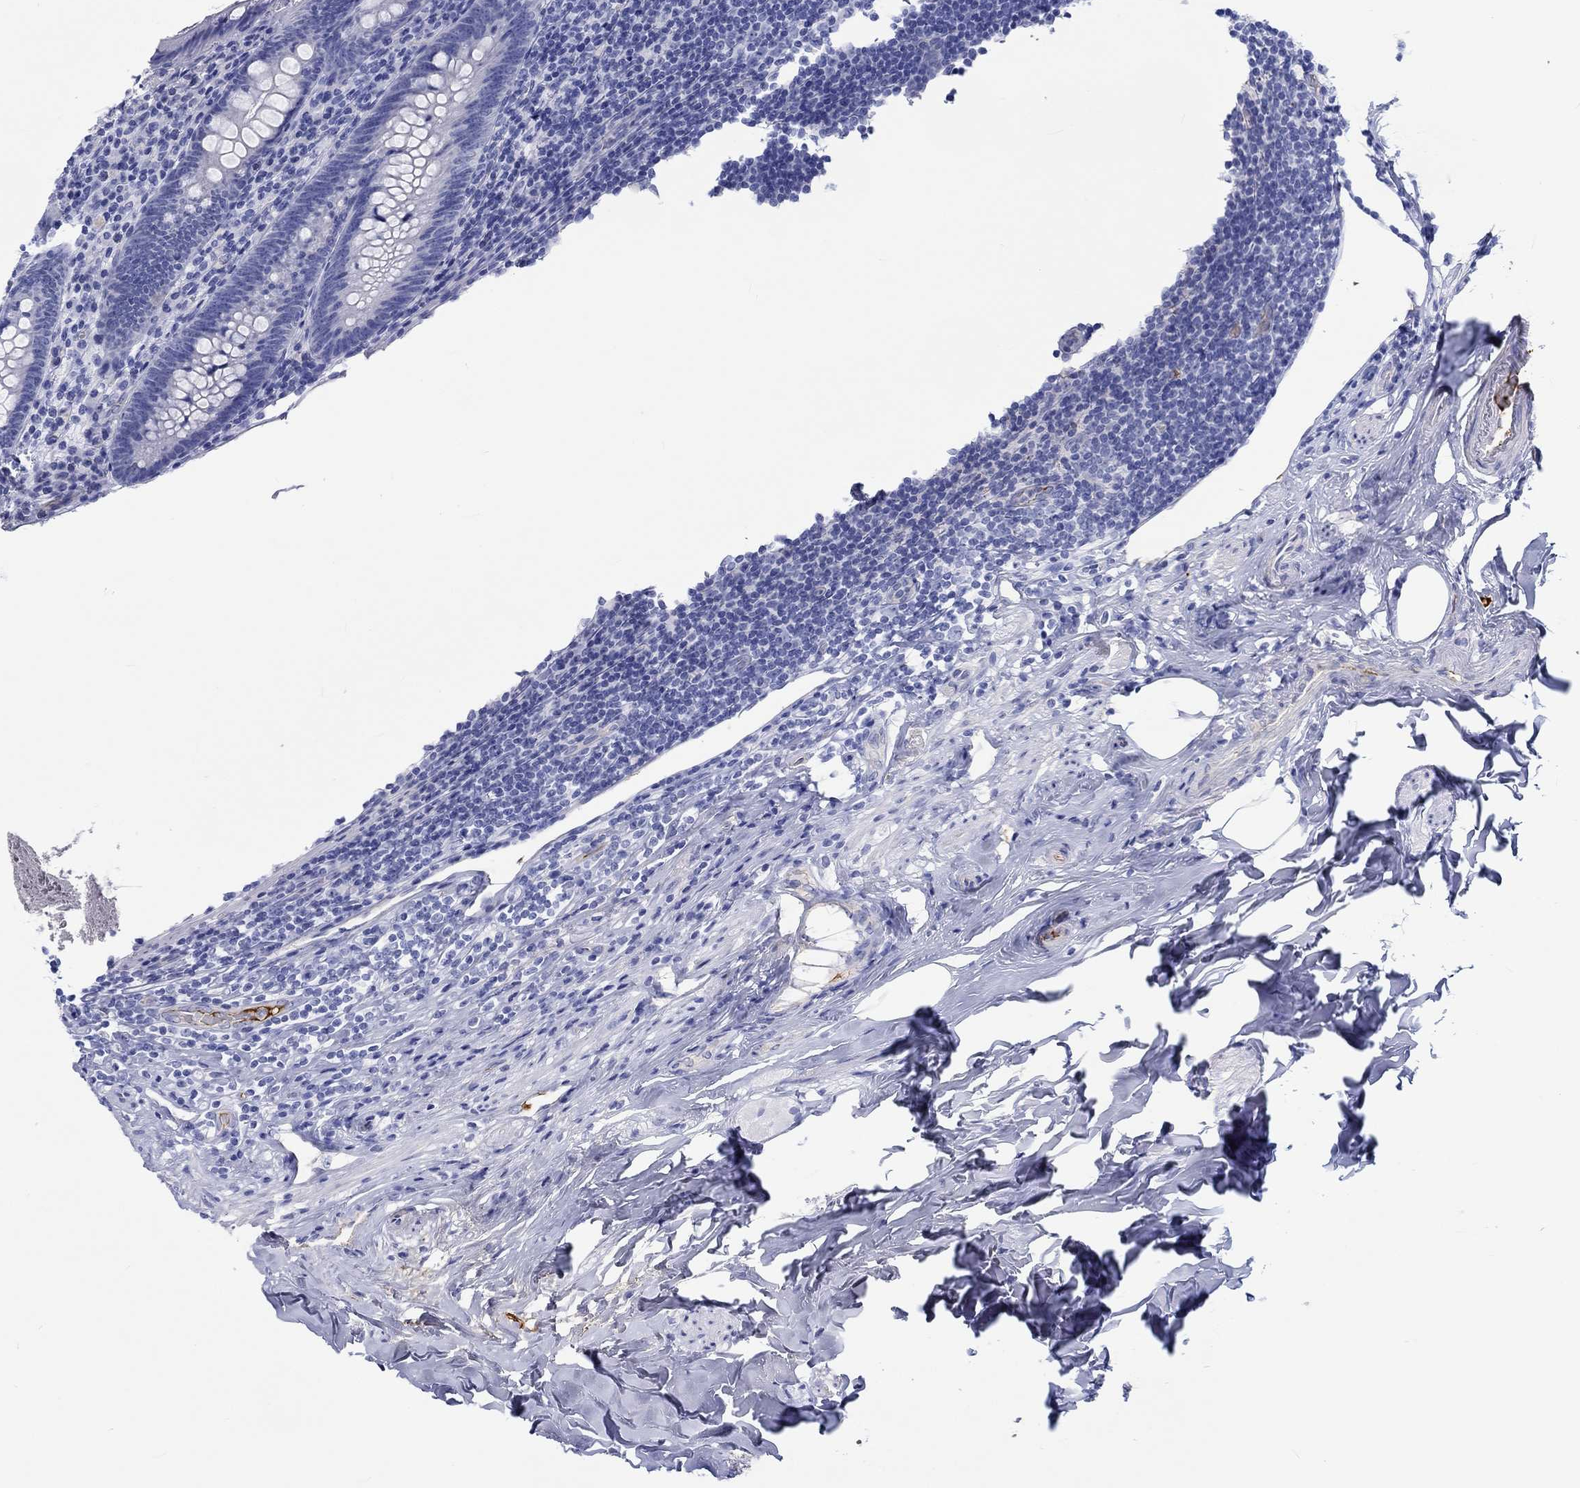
{"staining": {"intensity": "negative", "quantity": "none", "location": "none"}, "tissue": "appendix", "cell_type": "Glandular cells", "image_type": "normal", "snomed": [{"axis": "morphology", "description": "Normal tissue, NOS"}, {"axis": "topography", "description": "Appendix"}], "caption": "This is an immunohistochemistry histopathology image of benign human appendix. There is no staining in glandular cells.", "gene": "CDY1B", "patient": {"sex": "male", "age": 47}}